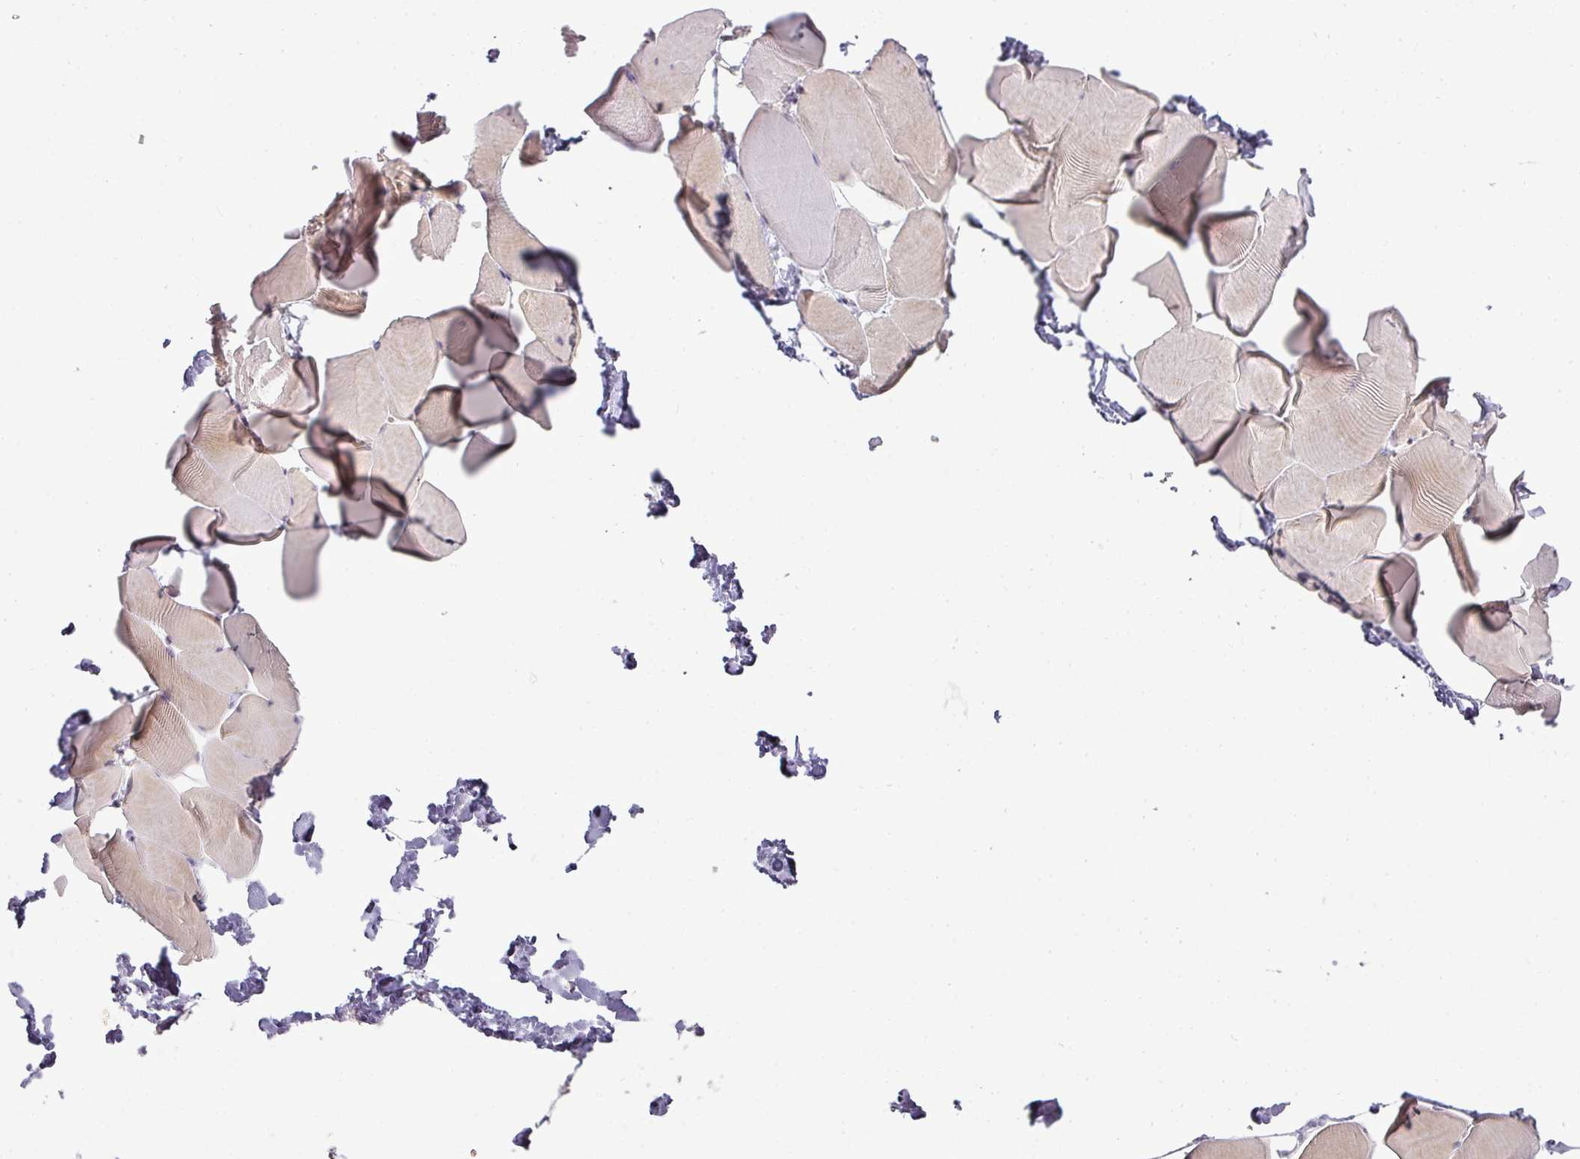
{"staining": {"intensity": "weak", "quantity": "25%-75%", "location": "cytoplasmic/membranous"}, "tissue": "skeletal muscle", "cell_type": "Myocytes", "image_type": "normal", "snomed": [{"axis": "morphology", "description": "Normal tissue, NOS"}, {"axis": "topography", "description": "Skeletal muscle"}], "caption": "A low amount of weak cytoplasmic/membranous staining is present in approximately 25%-75% of myocytes in unremarkable skeletal muscle.", "gene": "LY75", "patient": {"sex": "male", "age": 25}}